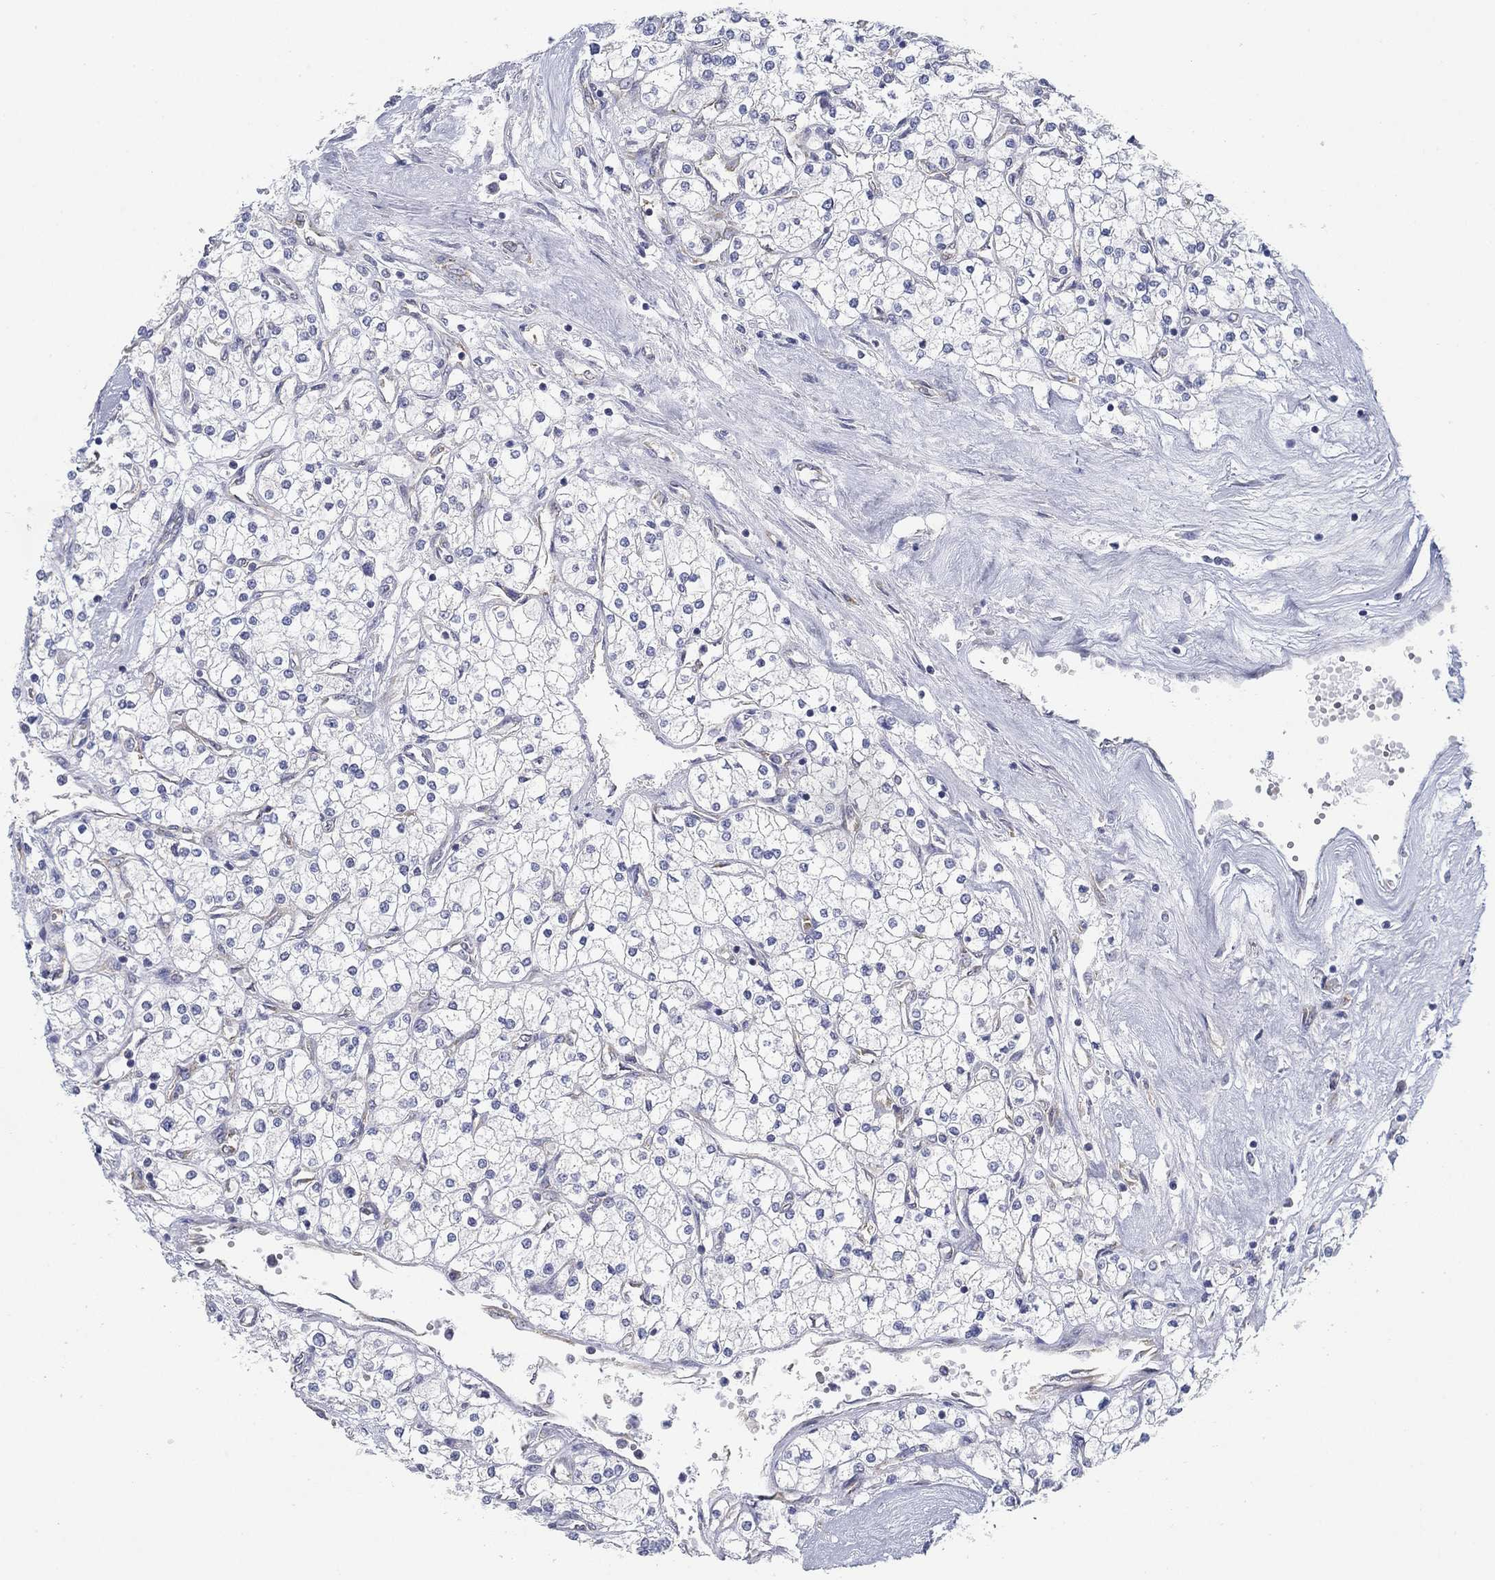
{"staining": {"intensity": "negative", "quantity": "none", "location": "none"}, "tissue": "renal cancer", "cell_type": "Tumor cells", "image_type": "cancer", "snomed": [{"axis": "morphology", "description": "Adenocarcinoma, NOS"}, {"axis": "topography", "description": "Kidney"}], "caption": "This is an IHC photomicrograph of human renal adenocarcinoma. There is no expression in tumor cells.", "gene": "FXR1", "patient": {"sex": "male", "age": 80}}